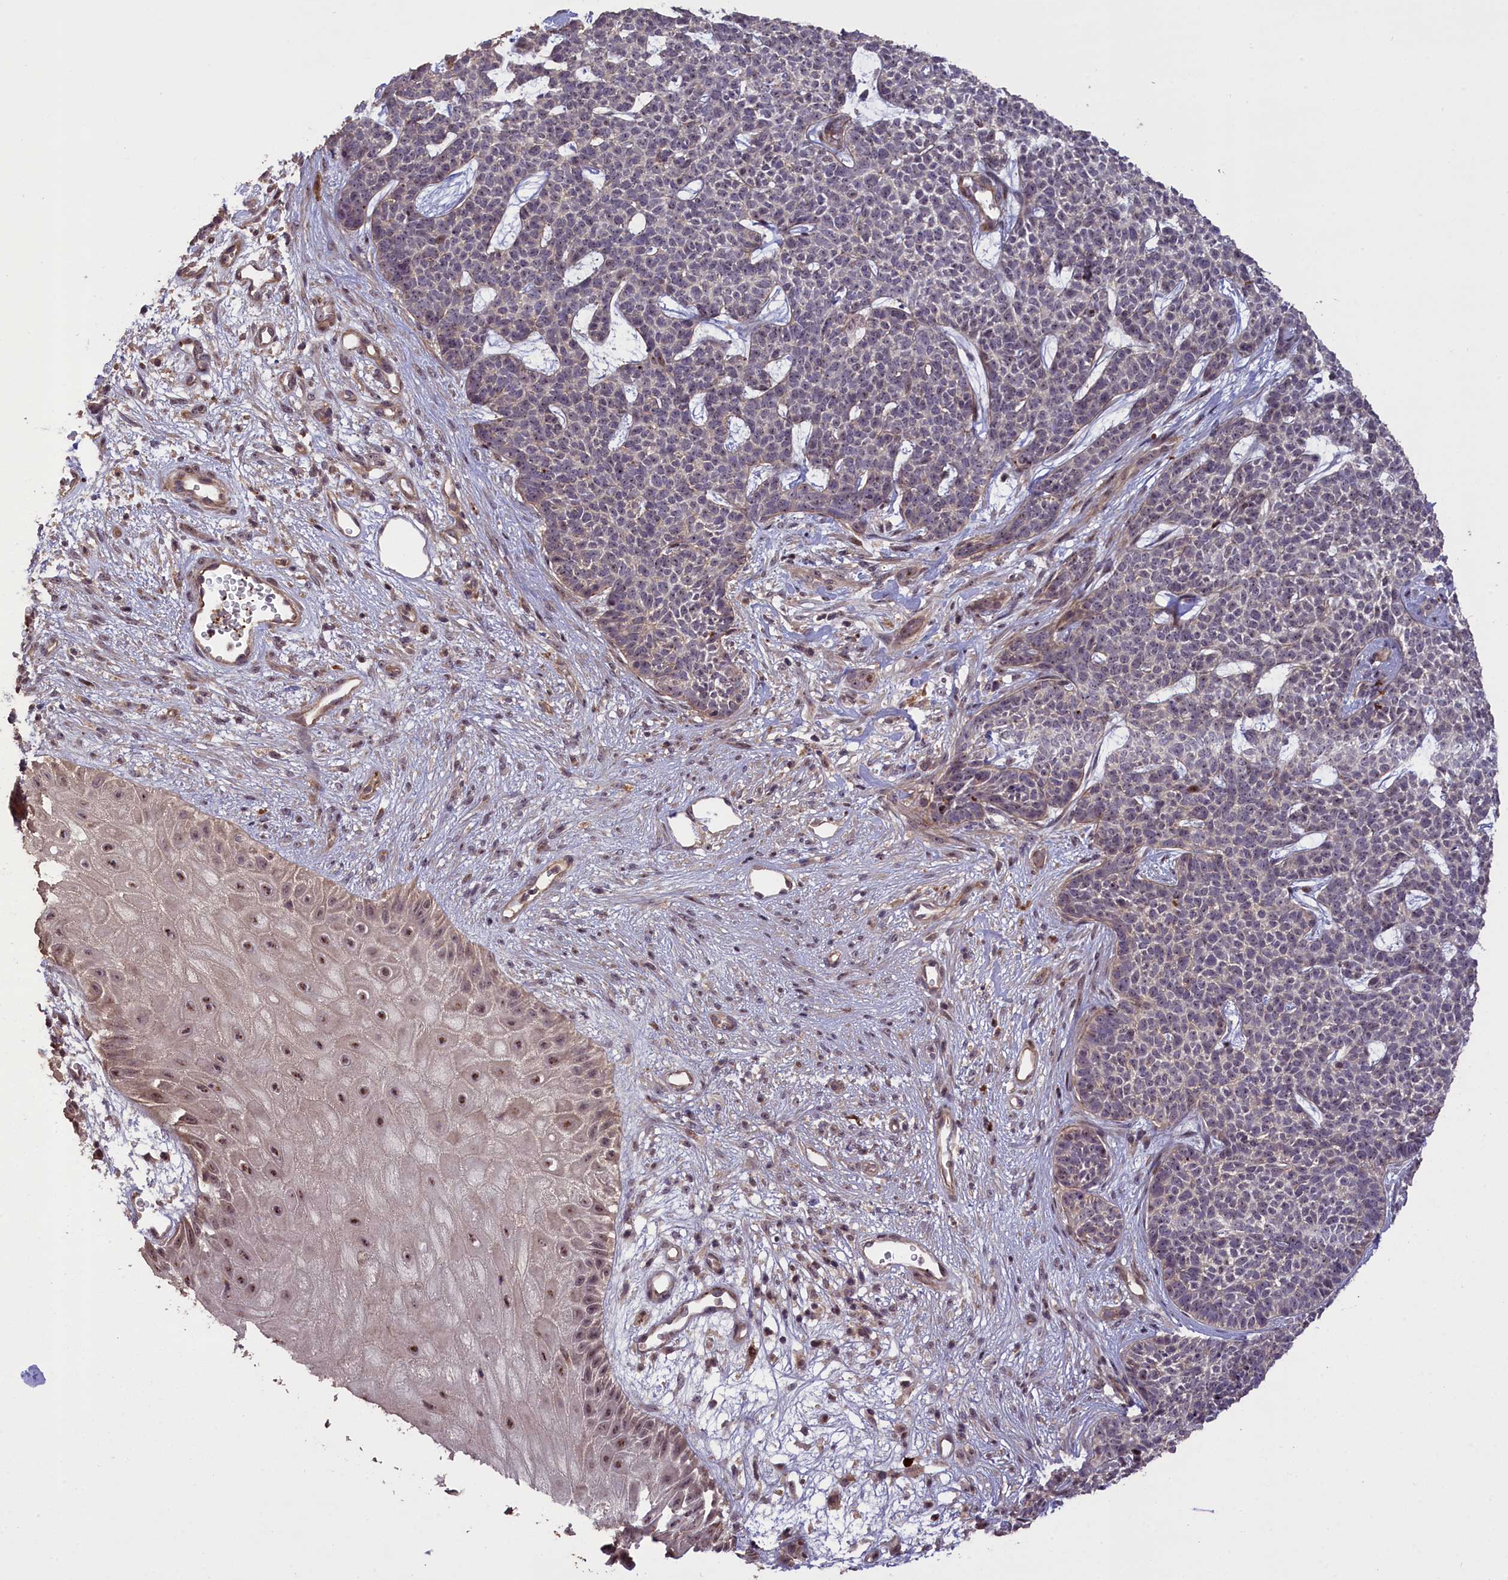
{"staining": {"intensity": "negative", "quantity": "none", "location": "none"}, "tissue": "skin cancer", "cell_type": "Tumor cells", "image_type": "cancer", "snomed": [{"axis": "morphology", "description": "Basal cell carcinoma"}, {"axis": "topography", "description": "Skin"}], "caption": "Micrograph shows no significant protein staining in tumor cells of skin cancer (basal cell carcinoma).", "gene": "FUZ", "patient": {"sex": "female", "age": 84}}